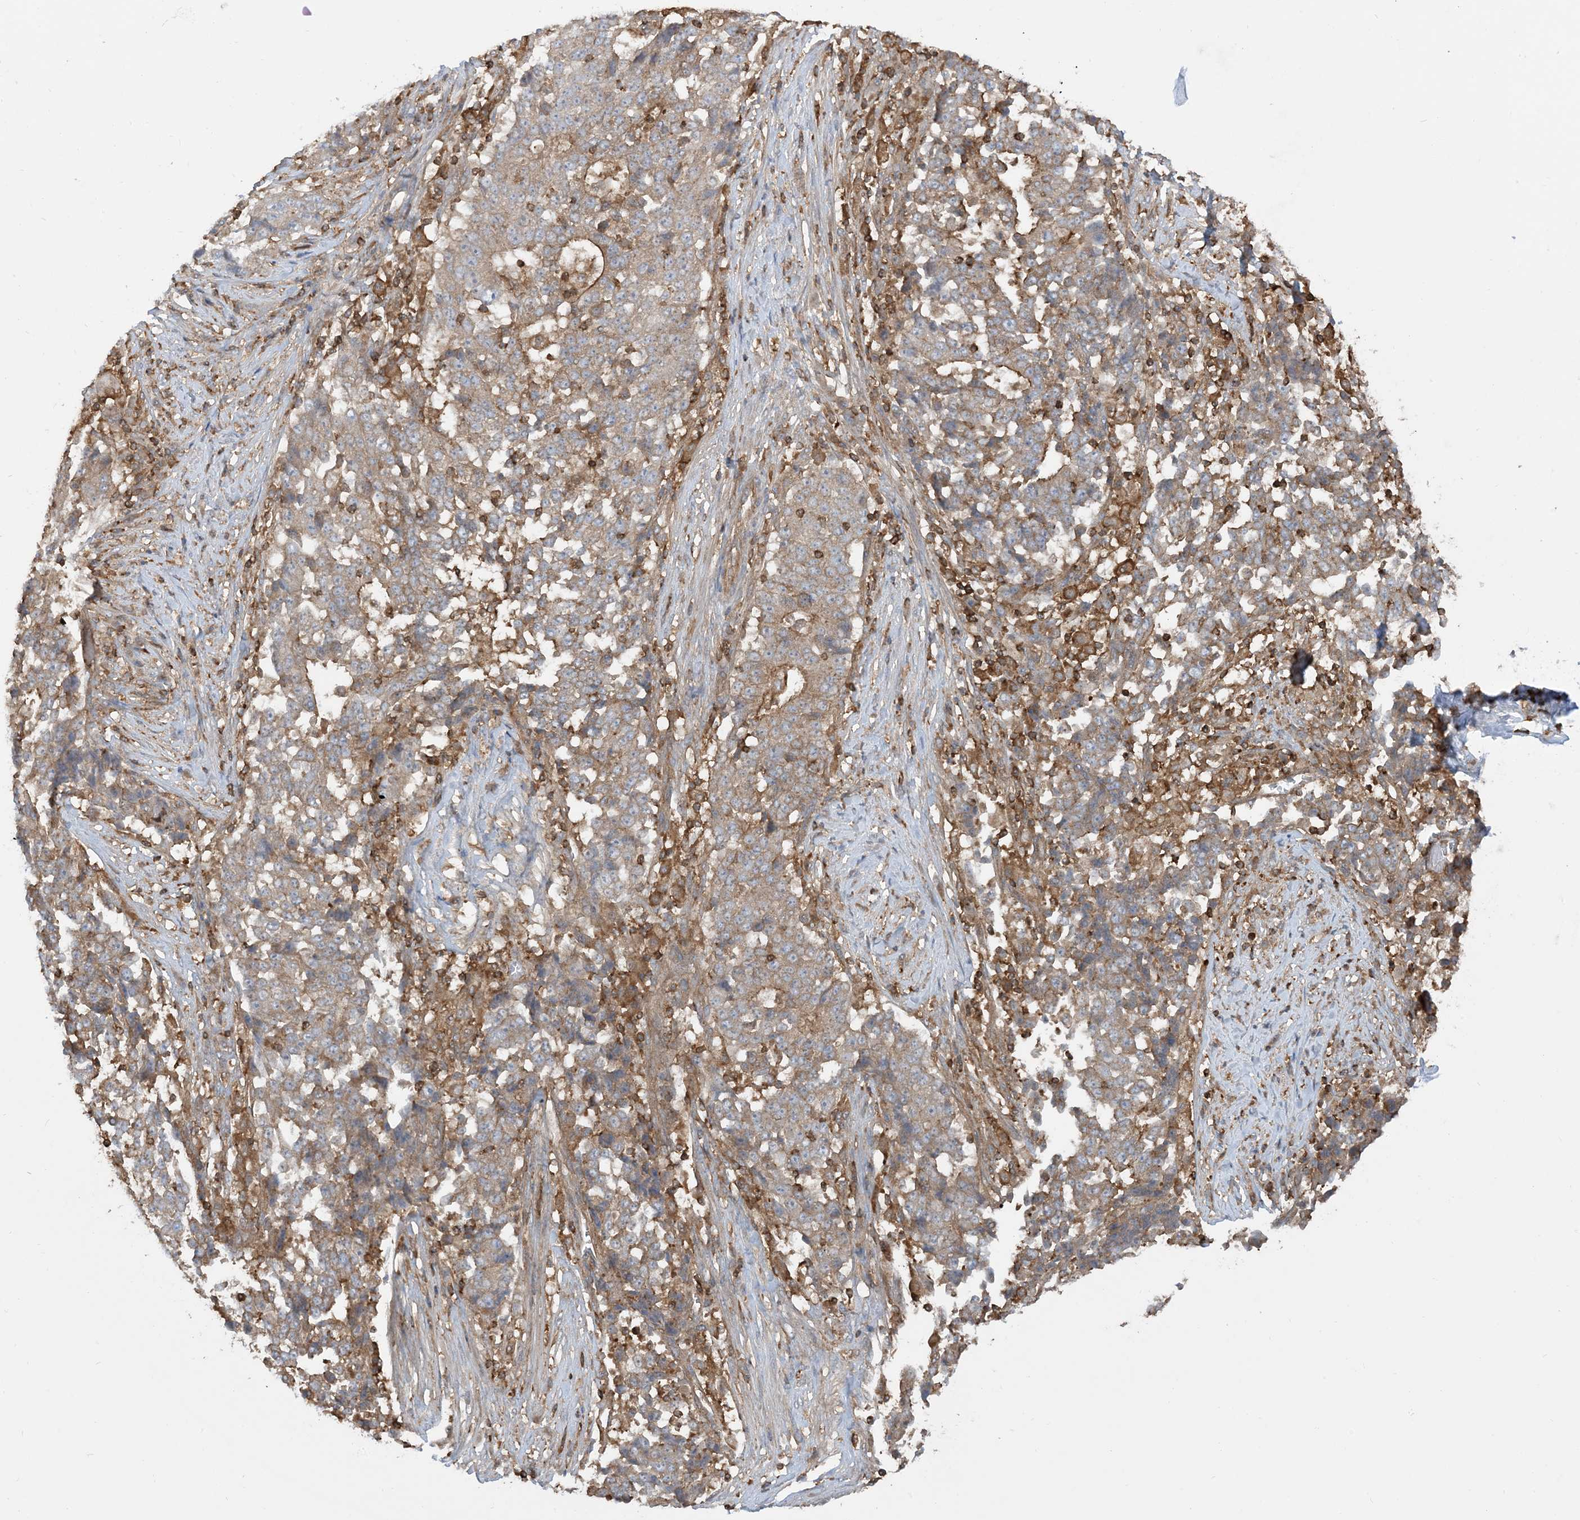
{"staining": {"intensity": "moderate", "quantity": "25%-75%", "location": "cytoplasmic/membranous"}, "tissue": "stomach cancer", "cell_type": "Tumor cells", "image_type": "cancer", "snomed": [{"axis": "morphology", "description": "Adenocarcinoma, NOS"}, {"axis": "topography", "description": "Stomach"}], "caption": "Adenocarcinoma (stomach) stained for a protein shows moderate cytoplasmic/membranous positivity in tumor cells.", "gene": "CAPZB", "patient": {"sex": "male", "age": 59}}